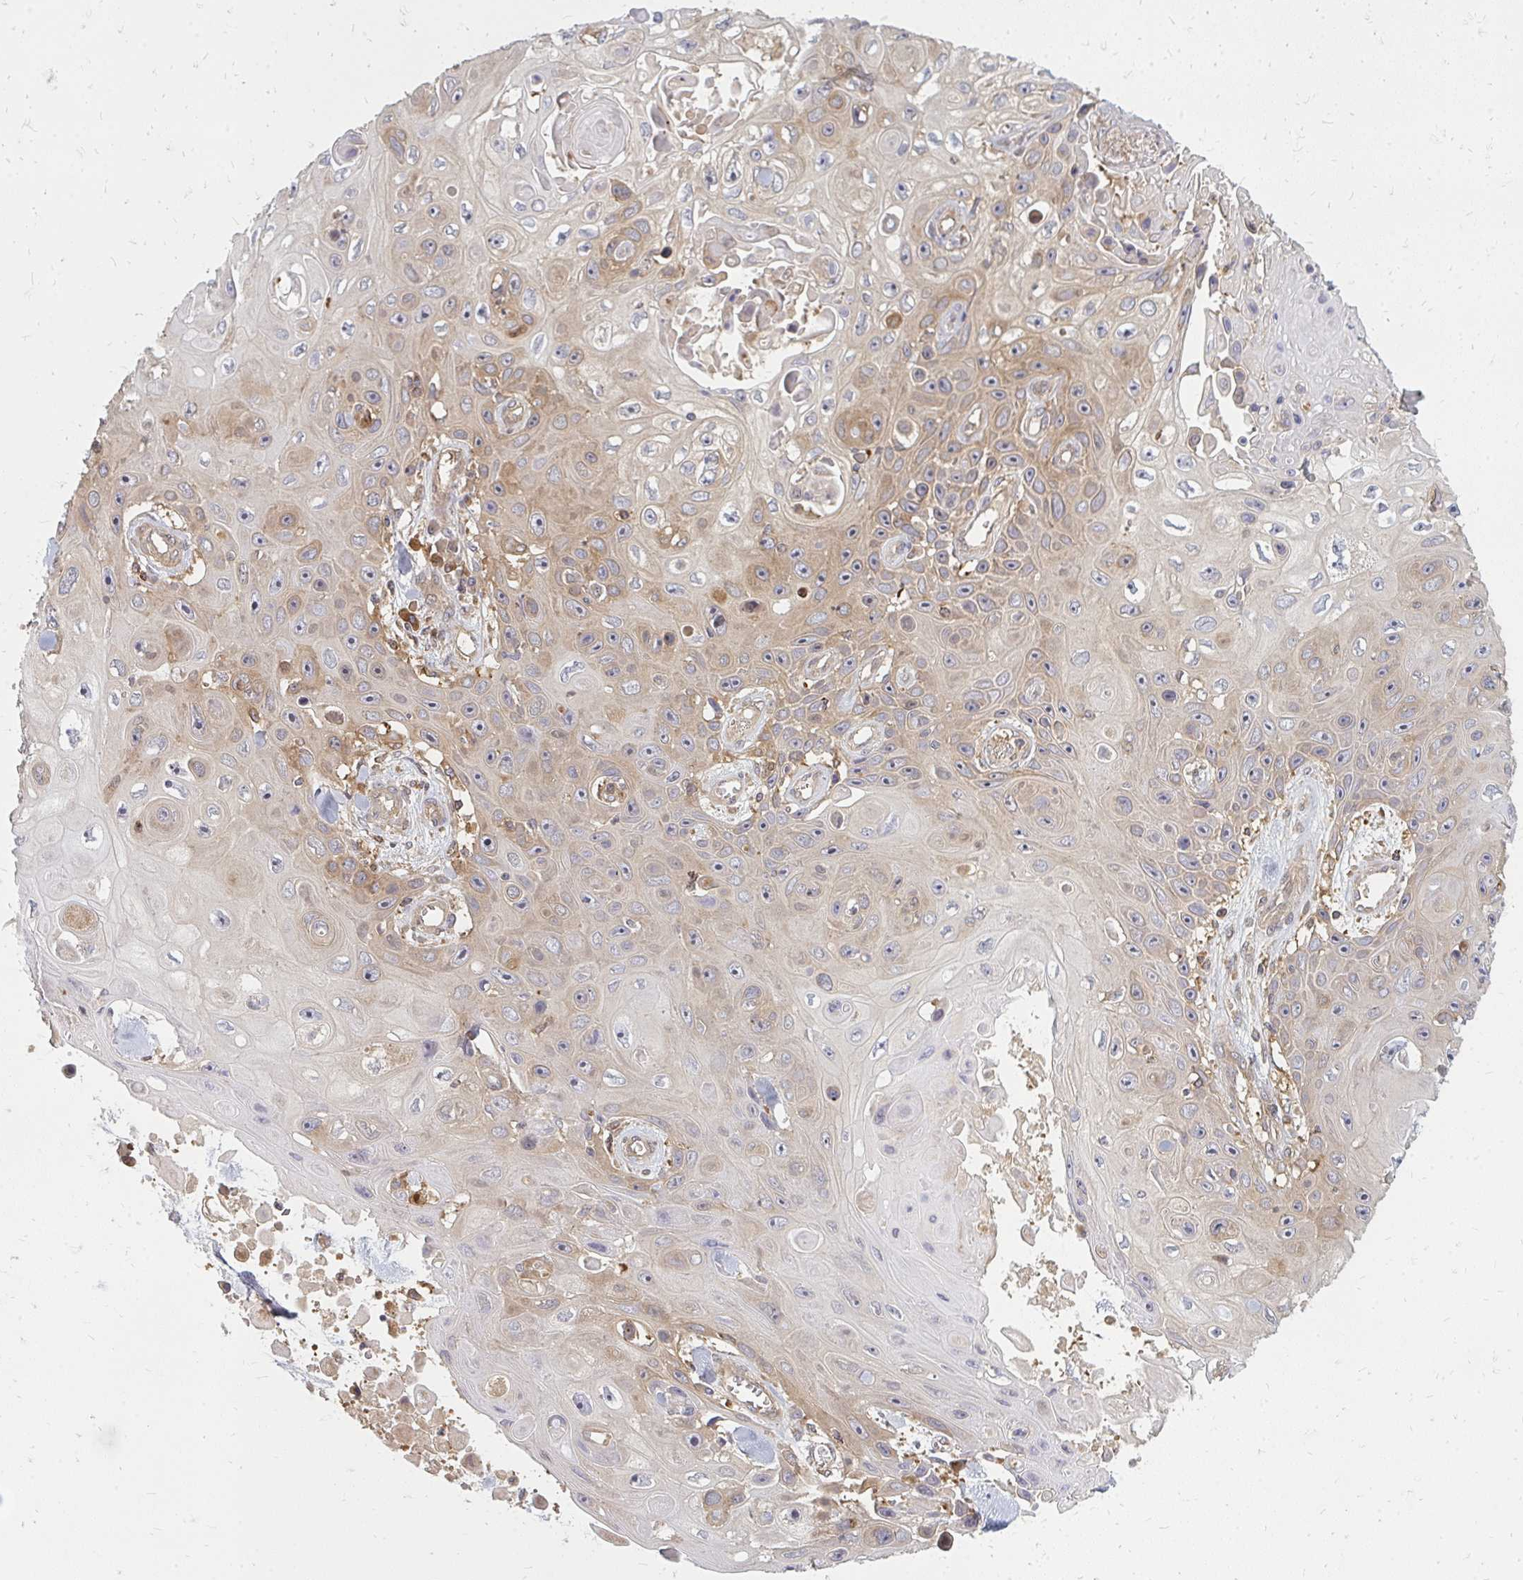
{"staining": {"intensity": "moderate", "quantity": "25%-75%", "location": "cytoplasmic/membranous"}, "tissue": "skin cancer", "cell_type": "Tumor cells", "image_type": "cancer", "snomed": [{"axis": "morphology", "description": "Squamous cell carcinoma, NOS"}, {"axis": "topography", "description": "Skin"}], "caption": "The histopathology image displays immunohistochemical staining of skin squamous cell carcinoma. There is moderate cytoplasmic/membranous staining is appreciated in about 25%-75% of tumor cells. The staining was performed using DAB (3,3'-diaminobenzidine), with brown indicating positive protein expression. Nuclei are stained blue with hematoxylin.", "gene": "ZNF285", "patient": {"sex": "male", "age": 82}}